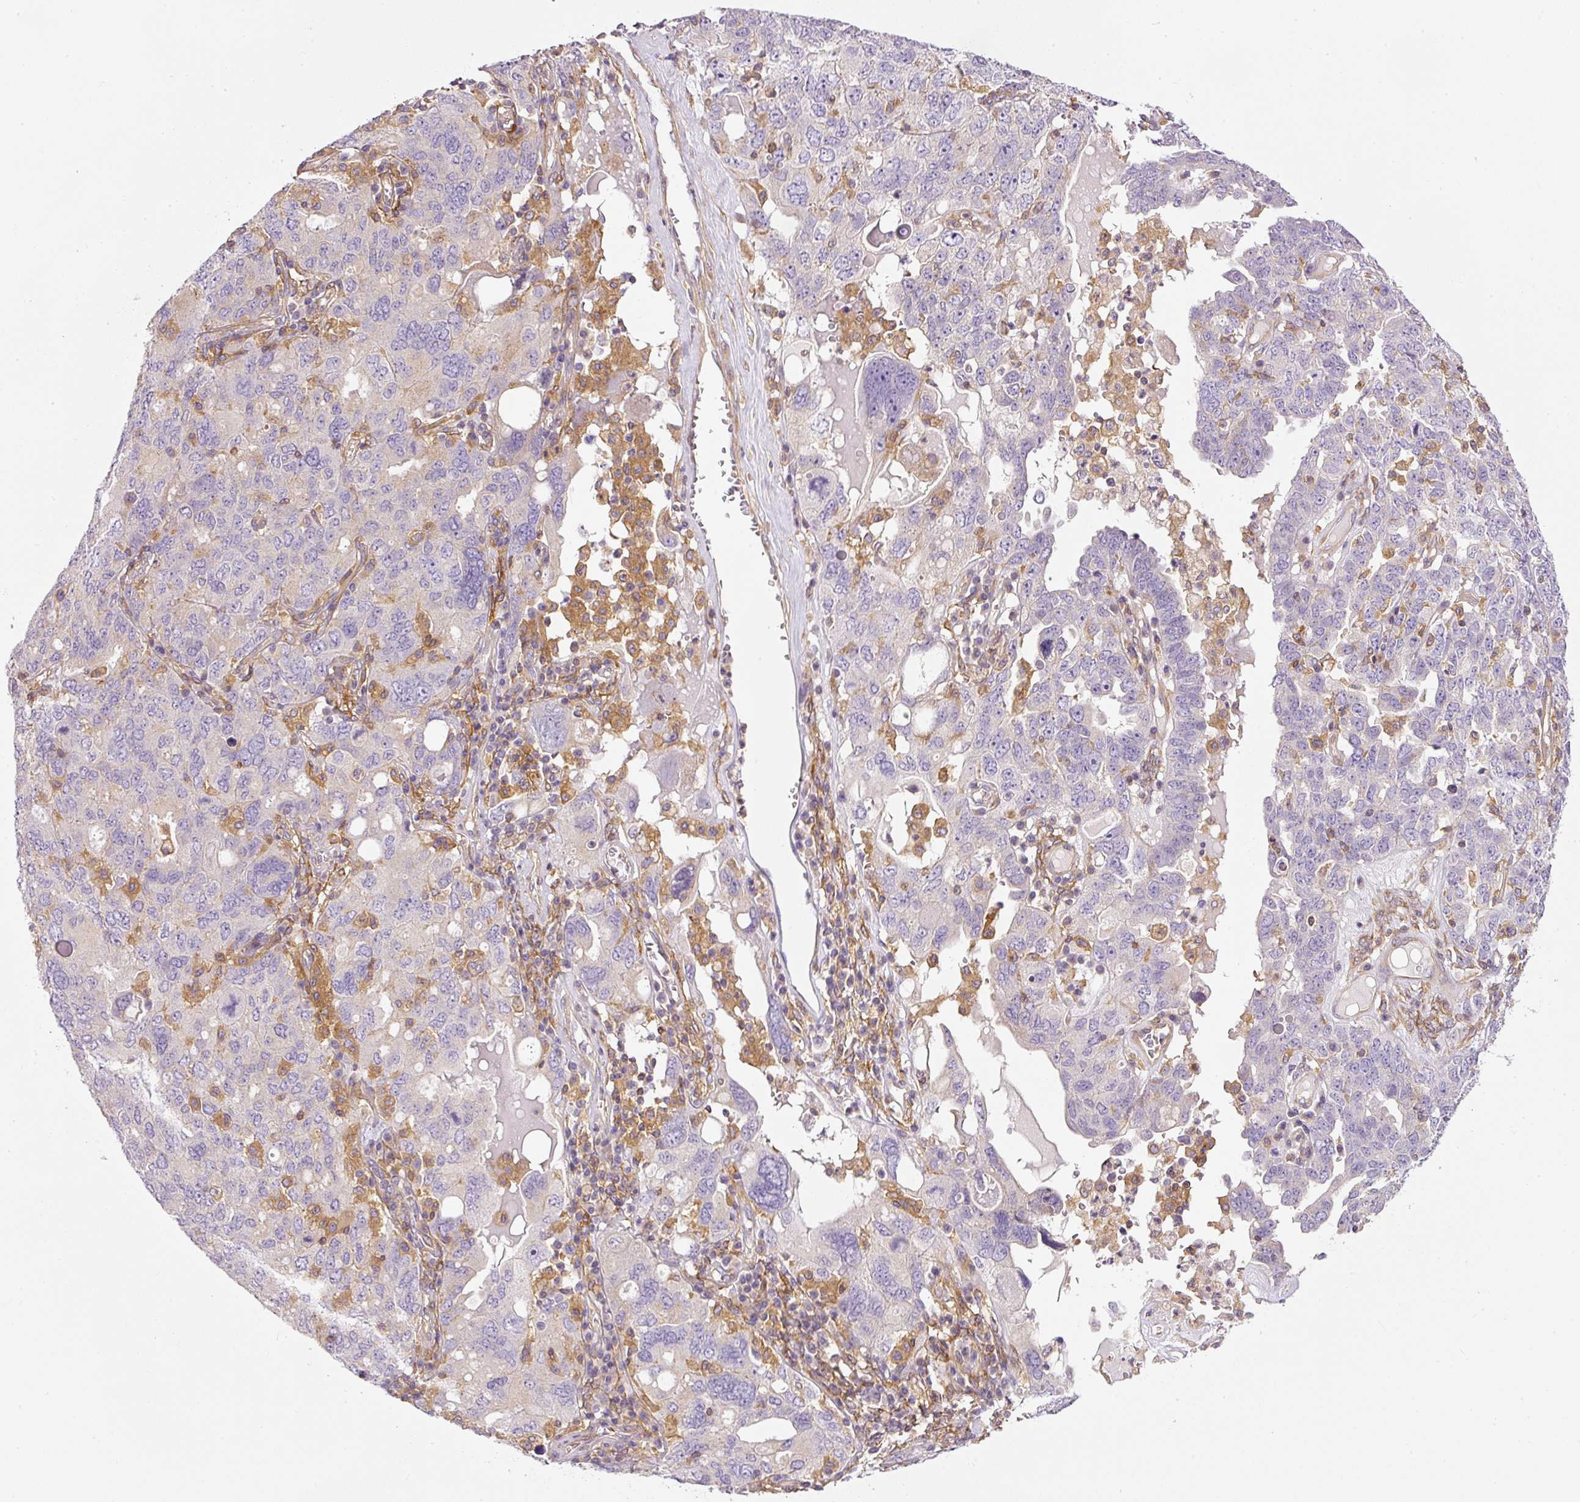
{"staining": {"intensity": "negative", "quantity": "none", "location": "none"}, "tissue": "ovarian cancer", "cell_type": "Tumor cells", "image_type": "cancer", "snomed": [{"axis": "morphology", "description": "Carcinoma, endometroid"}, {"axis": "topography", "description": "Ovary"}], "caption": "High magnification brightfield microscopy of ovarian cancer (endometroid carcinoma) stained with DAB (brown) and counterstained with hematoxylin (blue): tumor cells show no significant staining. (IHC, brightfield microscopy, high magnification).", "gene": "TBC1D2B", "patient": {"sex": "female", "age": 62}}